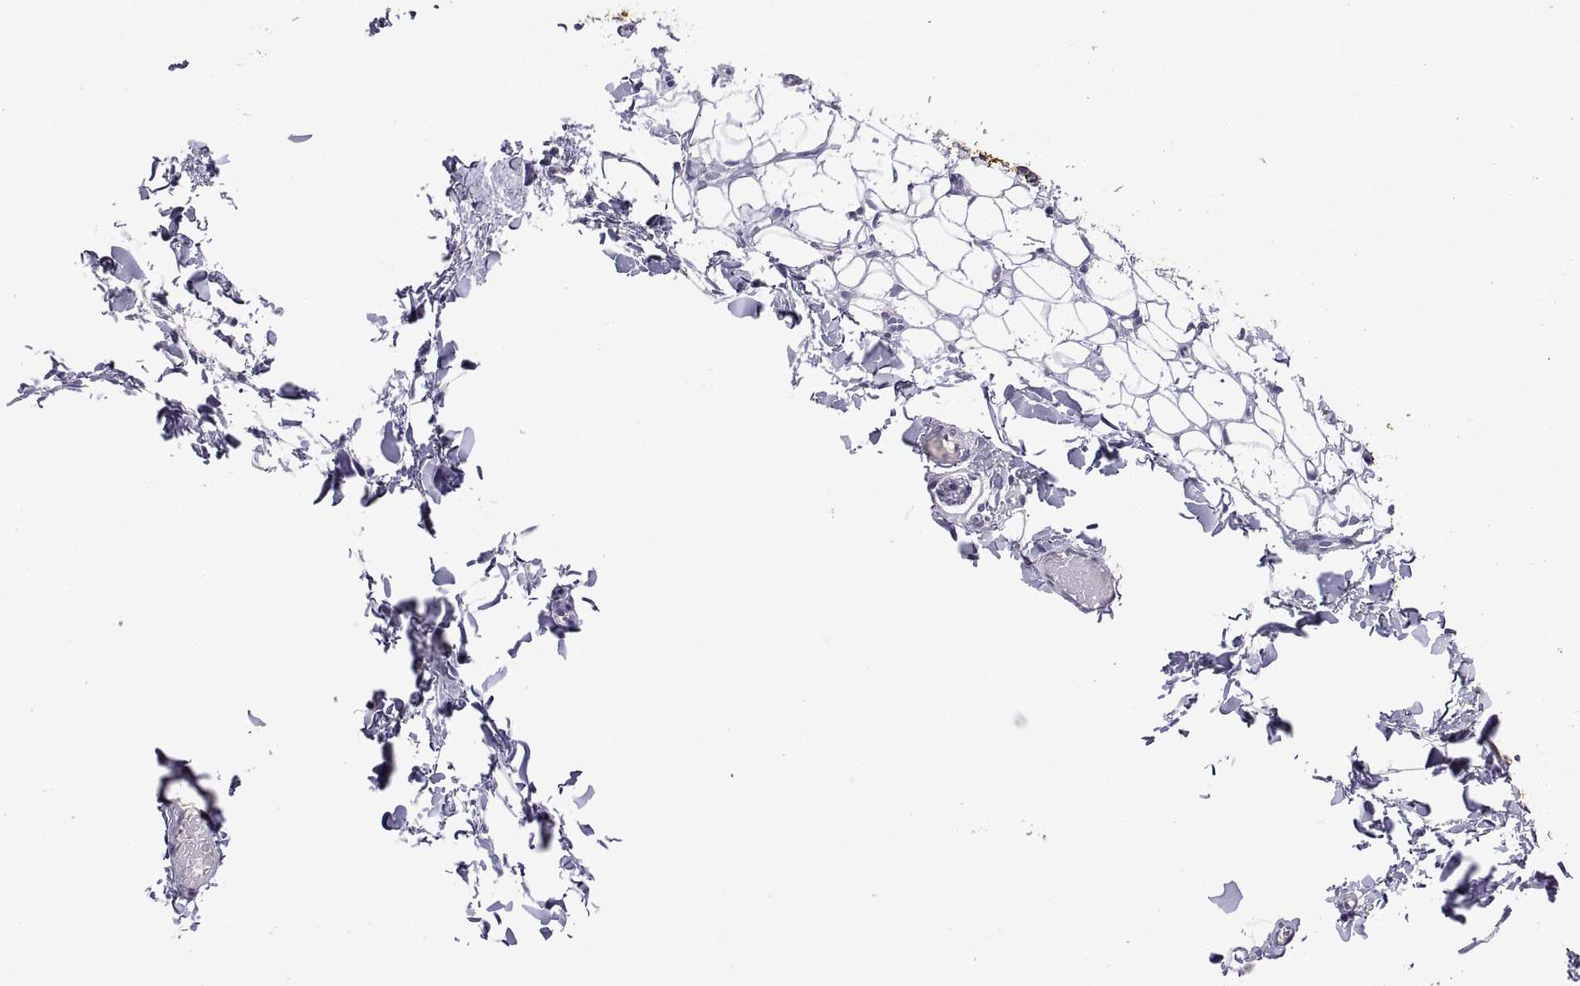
{"staining": {"intensity": "negative", "quantity": "none", "location": "none"}, "tissue": "oral mucosa", "cell_type": "Squamous epithelial cells", "image_type": "normal", "snomed": [{"axis": "morphology", "description": "Normal tissue, NOS"}, {"axis": "topography", "description": "Oral tissue"}], "caption": "Oral mucosa was stained to show a protein in brown. There is no significant expression in squamous epithelial cells. (Stains: DAB (3,3'-diaminobenzidine) immunohistochemistry with hematoxylin counter stain, Microscopy: brightfield microscopy at high magnification).", "gene": "MS4A1", "patient": {"sex": "male", "age": 81}}